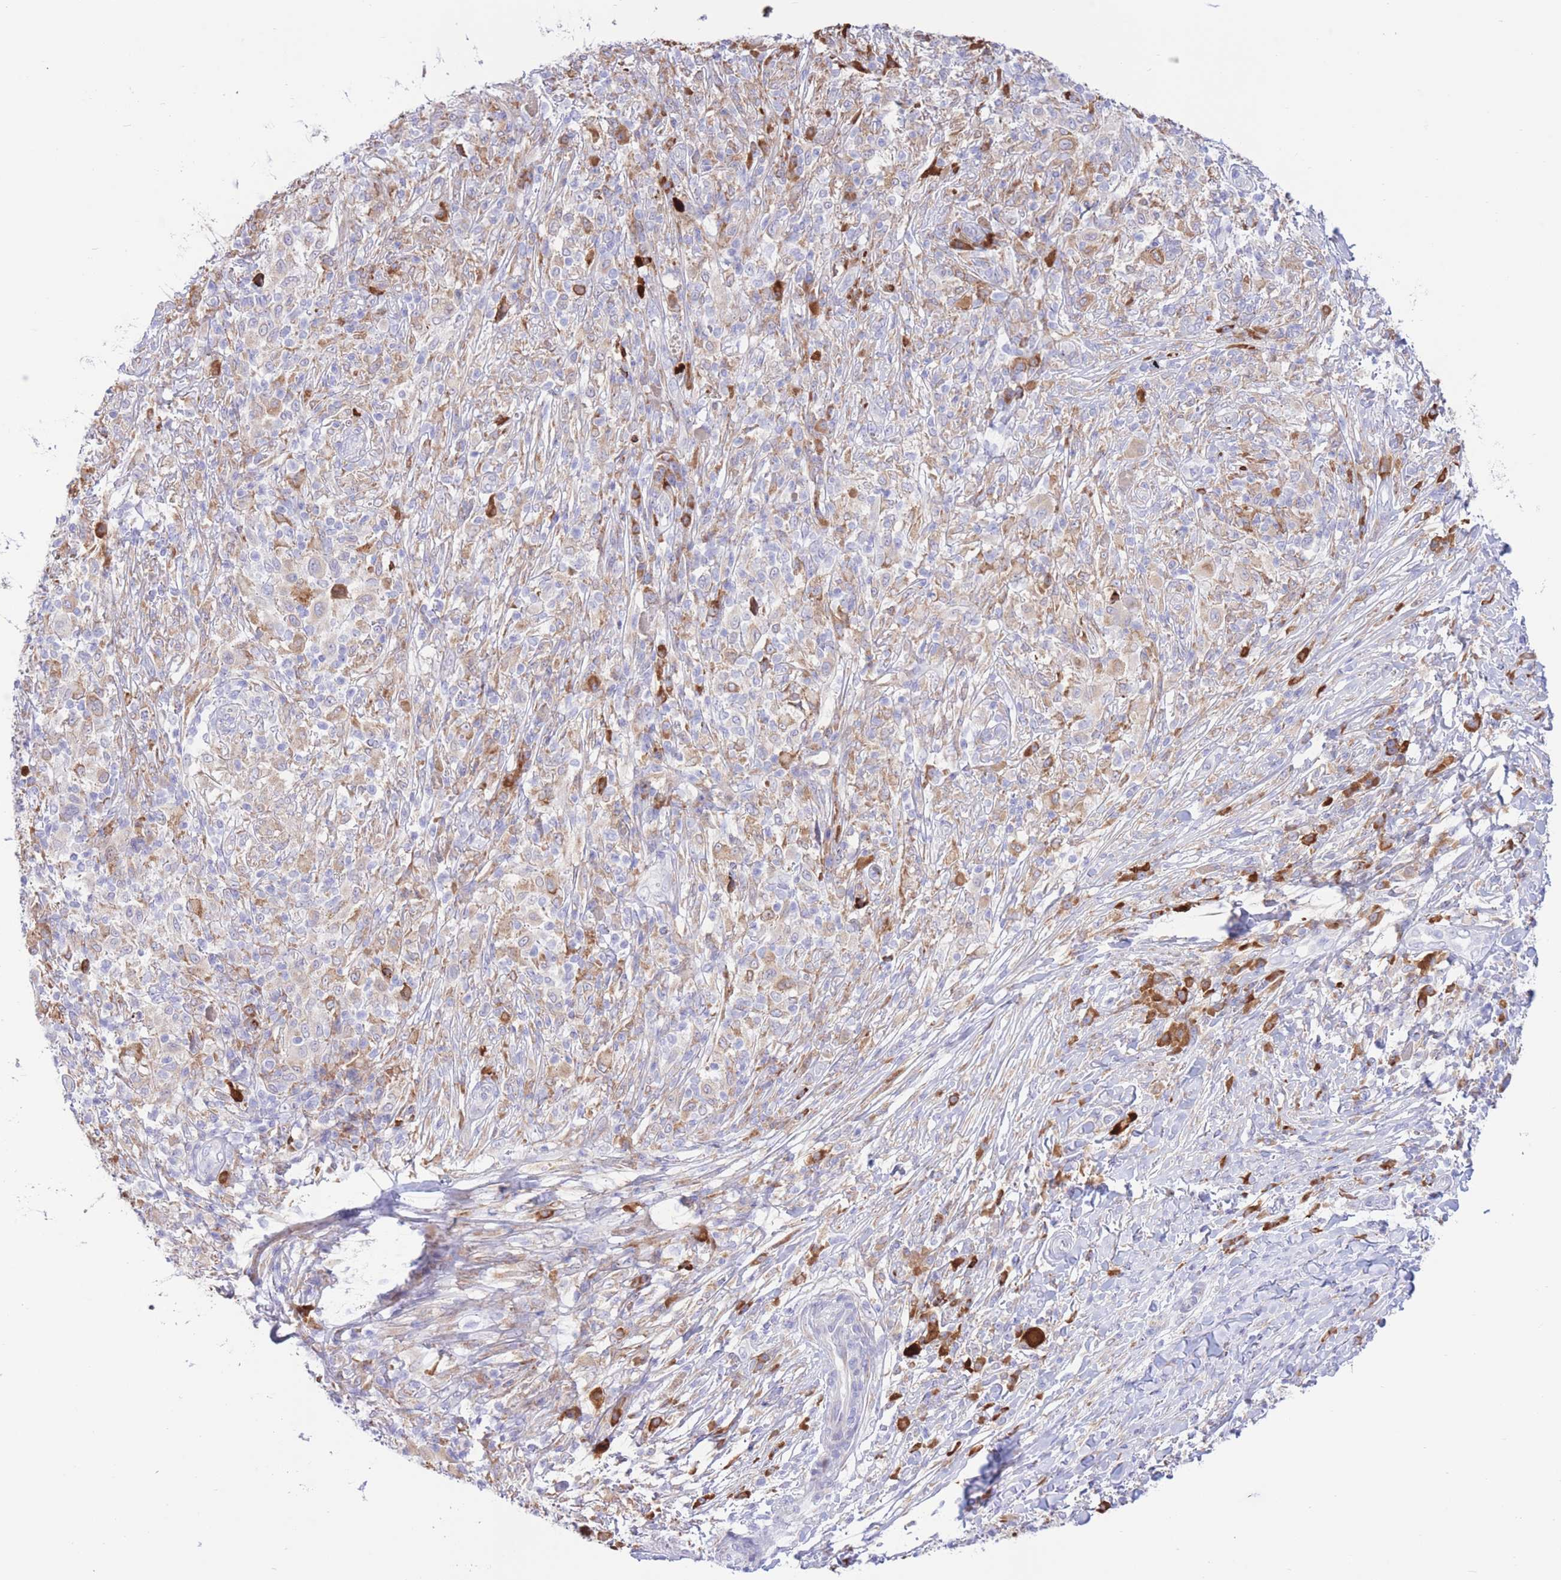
{"staining": {"intensity": "weak", "quantity": "<25%", "location": "cytoplasmic/membranous"}, "tissue": "melanoma", "cell_type": "Tumor cells", "image_type": "cancer", "snomed": [{"axis": "morphology", "description": "Malignant melanoma, NOS"}, {"axis": "topography", "description": "Skin"}], "caption": "DAB immunohistochemical staining of melanoma displays no significant staining in tumor cells.", "gene": "MYDGF", "patient": {"sex": "male", "age": 66}}